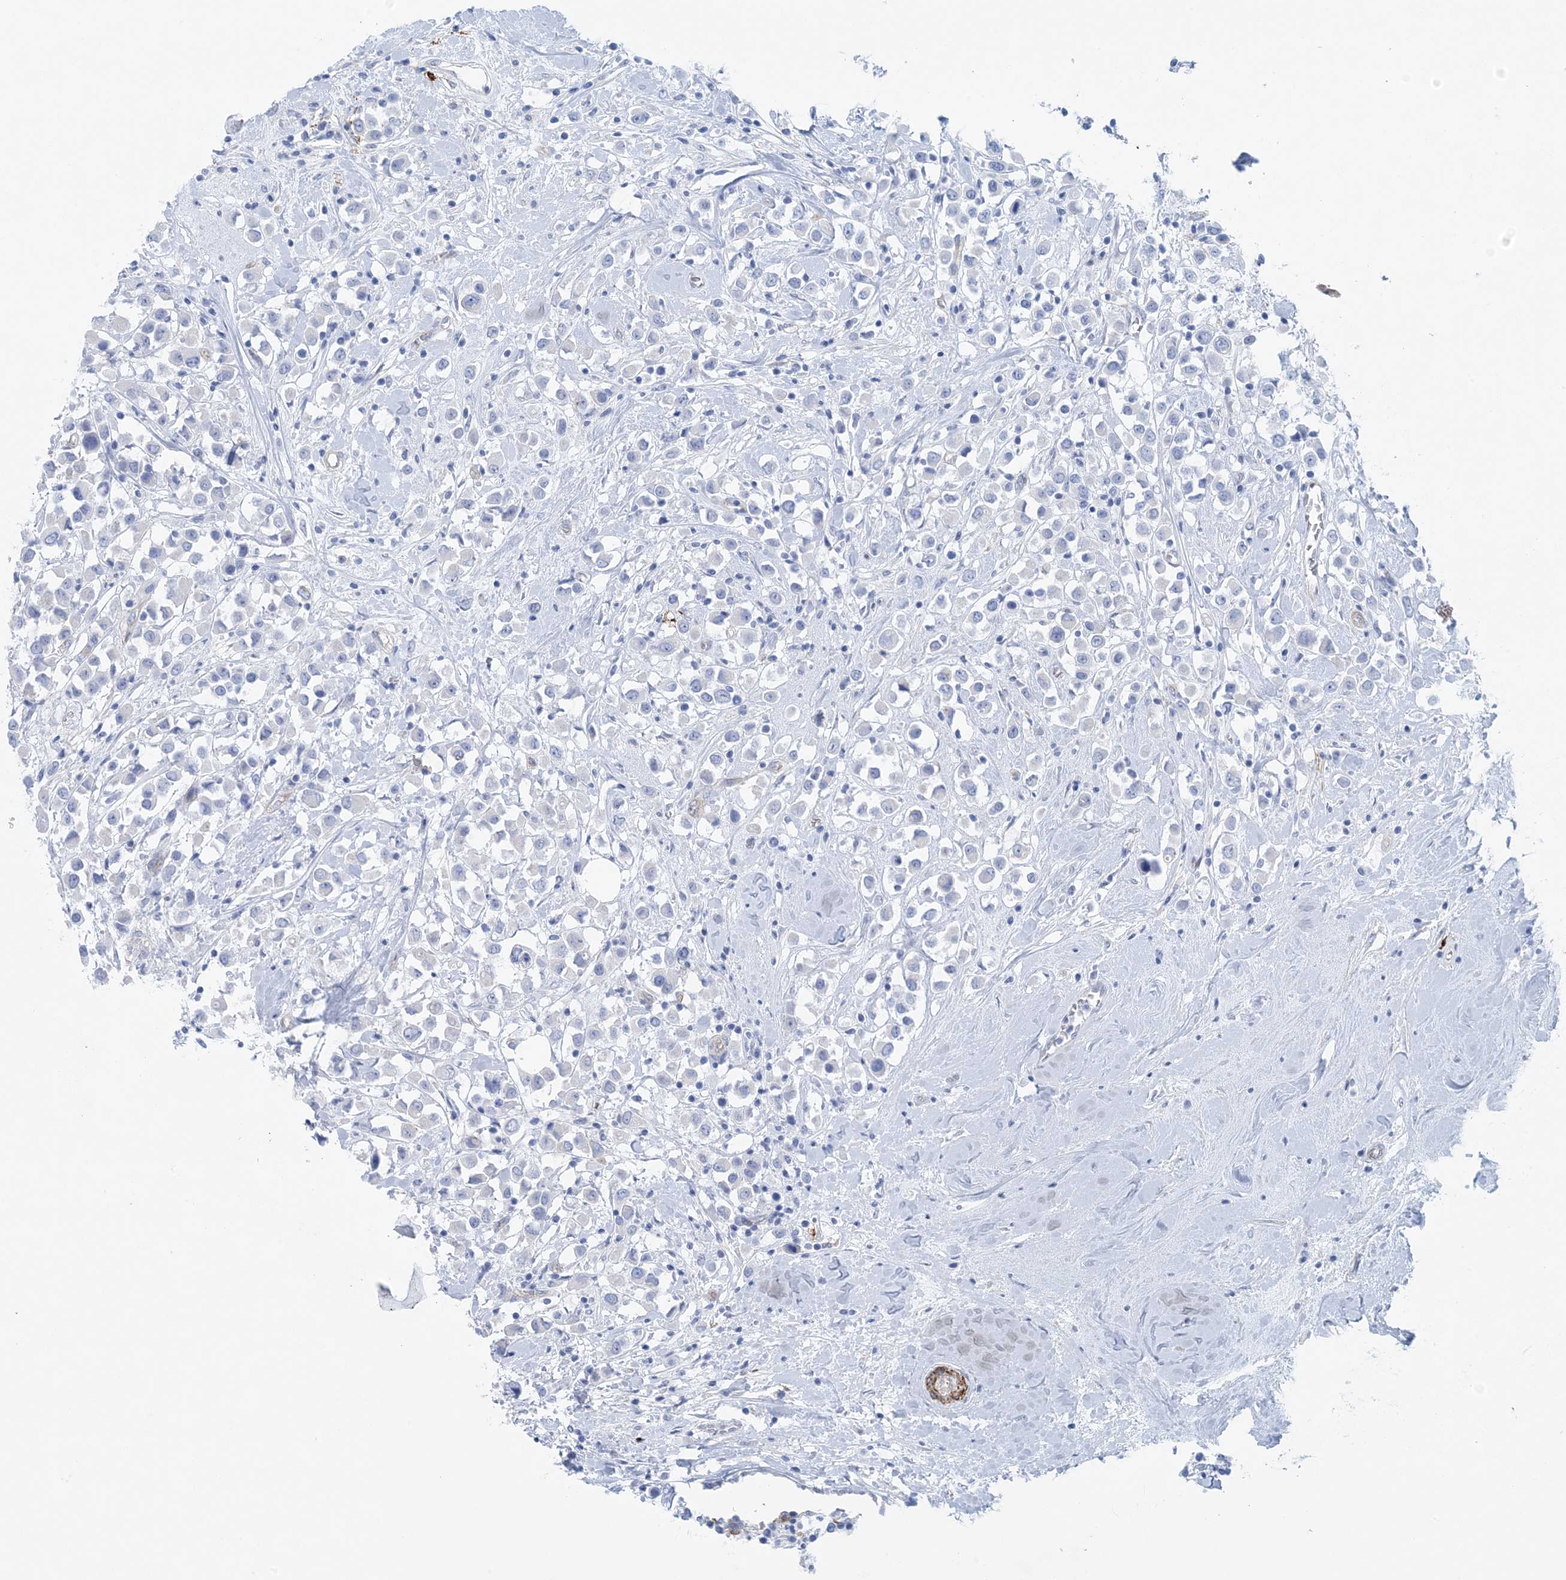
{"staining": {"intensity": "negative", "quantity": "none", "location": "none"}, "tissue": "breast cancer", "cell_type": "Tumor cells", "image_type": "cancer", "snomed": [{"axis": "morphology", "description": "Duct carcinoma"}, {"axis": "topography", "description": "Breast"}], "caption": "This is a photomicrograph of immunohistochemistry staining of breast intraductal carcinoma, which shows no expression in tumor cells.", "gene": "SHANK1", "patient": {"sex": "female", "age": 61}}